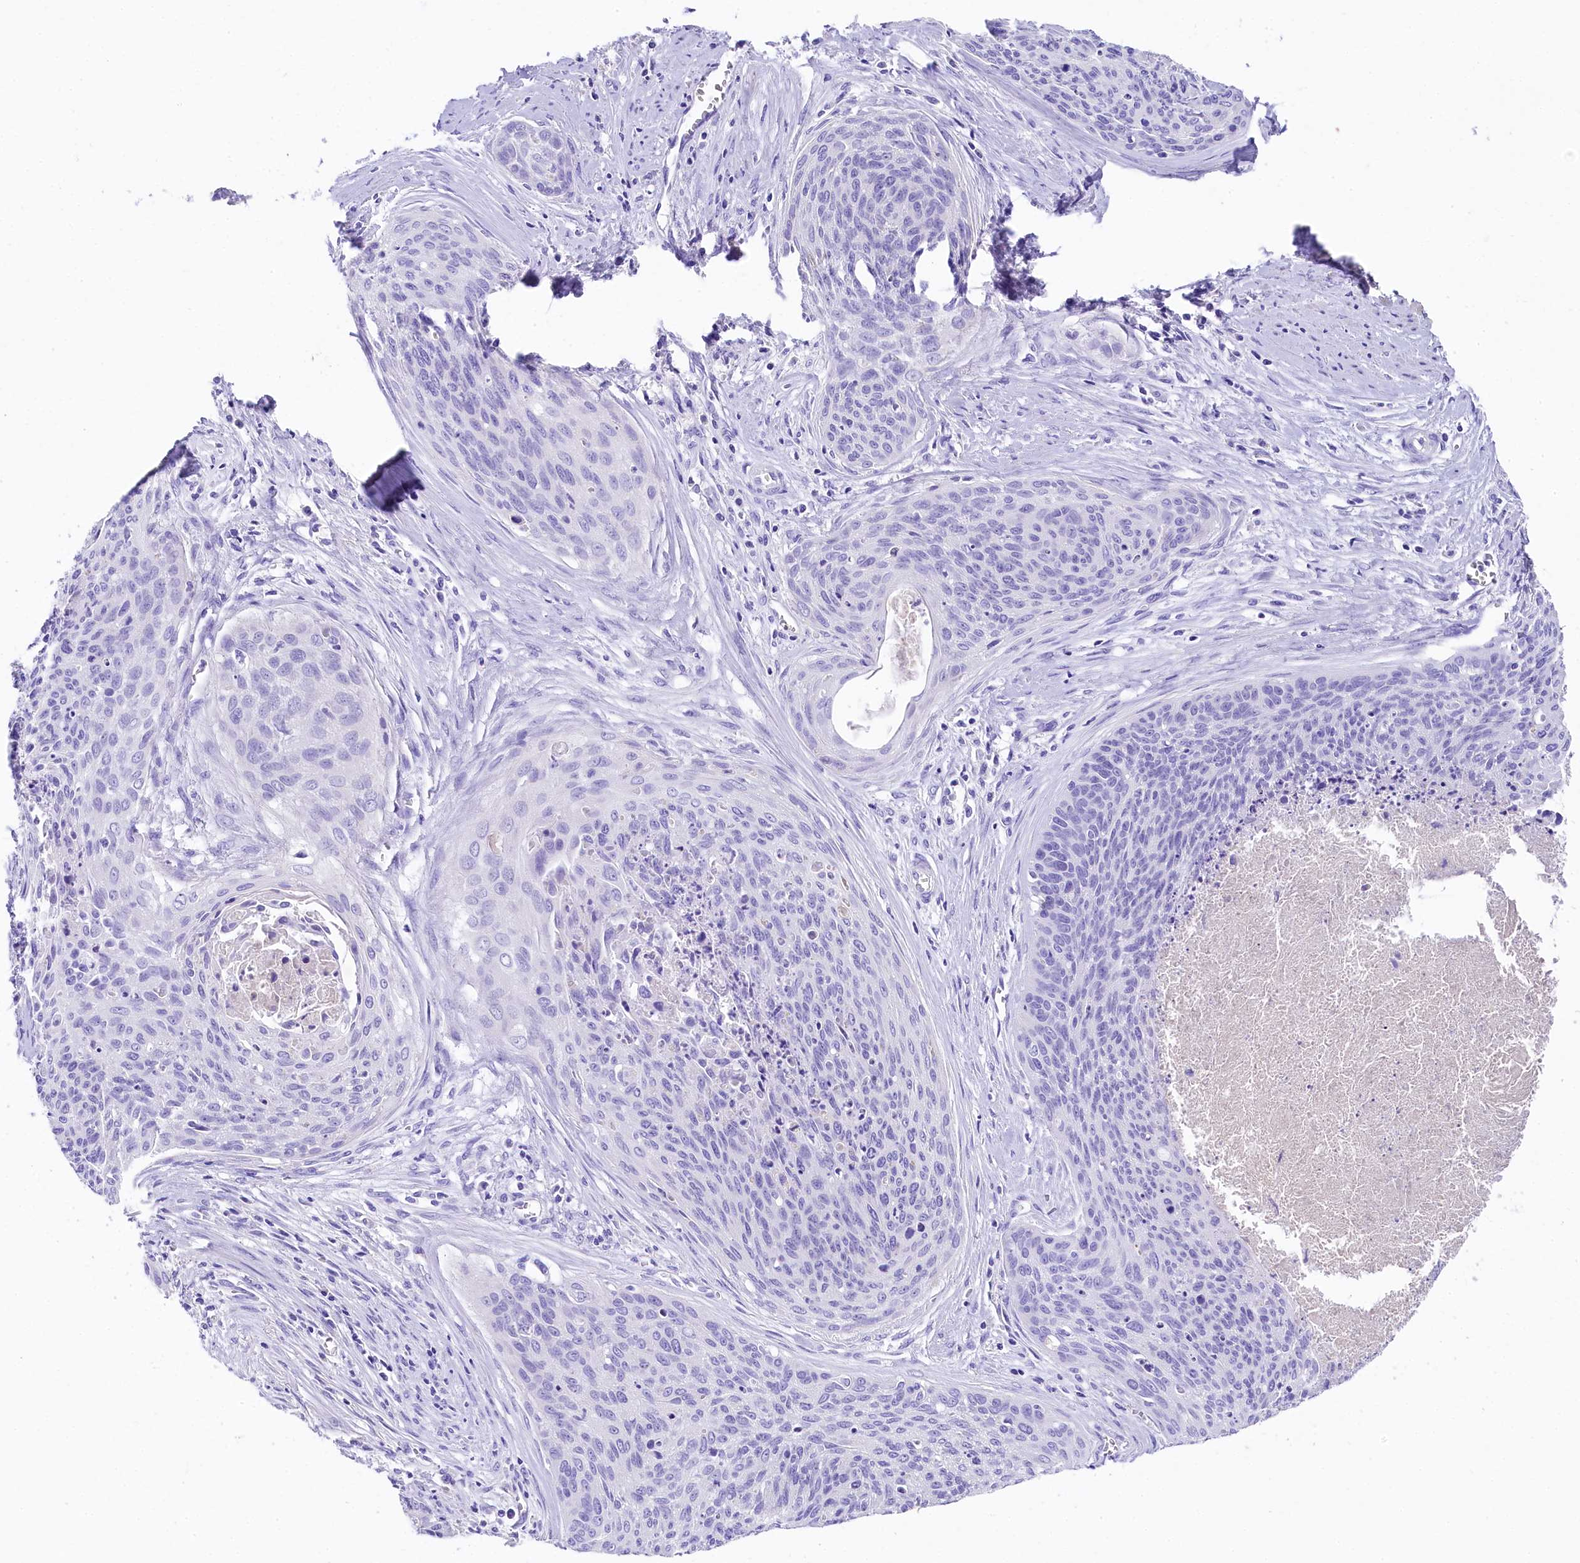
{"staining": {"intensity": "negative", "quantity": "none", "location": "none"}, "tissue": "cervical cancer", "cell_type": "Tumor cells", "image_type": "cancer", "snomed": [{"axis": "morphology", "description": "Squamous cell carcinoma, NOS"}, {"axis": "topography", "description": "Cervix"}], "caption": "Immunohistochemistry of human cervical squamous cell carcinoma exhibits no expression in tumor cells. (Stains: DAB IHC with hematoxylin counter stain, Microscopy: brightfield microscopy at high magnification).", "gene": "SKIDA1", "patient": {"sex": "female", "age": 55}}